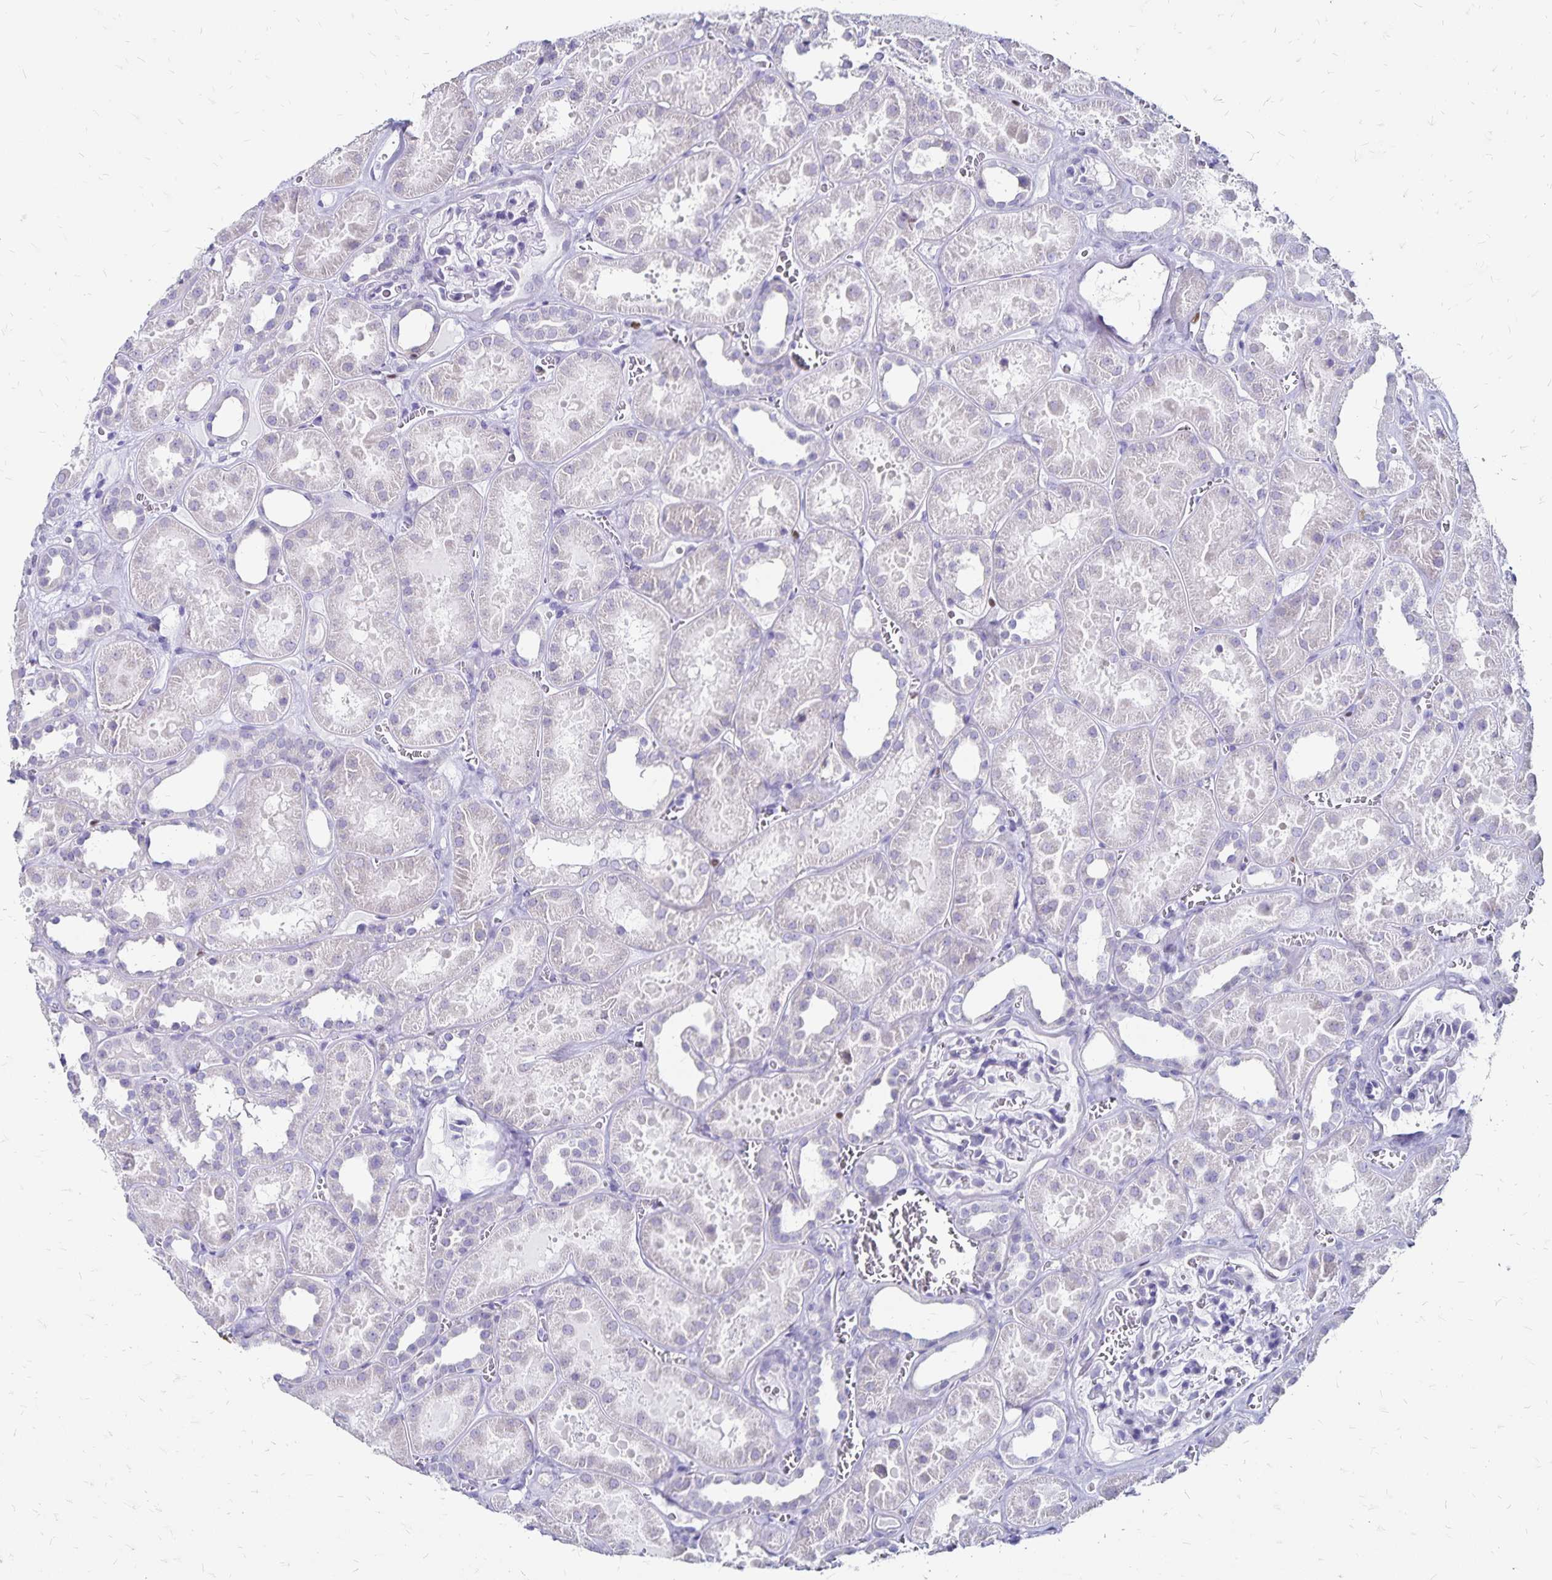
{"staining": {"intensity": "negative", "quantity": "none", "location": "none"}, "tissue": "kidney", "cell_type": "Cells in glomeruli", "image_type": "normal", "snomed": [{"axis": "morphology", "description": "Normal tissue, NOS"}, {"axis": "topography", "description": "Kidney"}], "caption": "This is a histopathology image of immunohistochemistry staining of unremarkable kidney, which shows no staining in cells in glomeruli. (DAB (3,3'-diaminobenzidine) IHC visualized using brightfield microscopy, high magnification).", "gene": "IKZF1", "patient": {"sex": "female", "age": 41}}